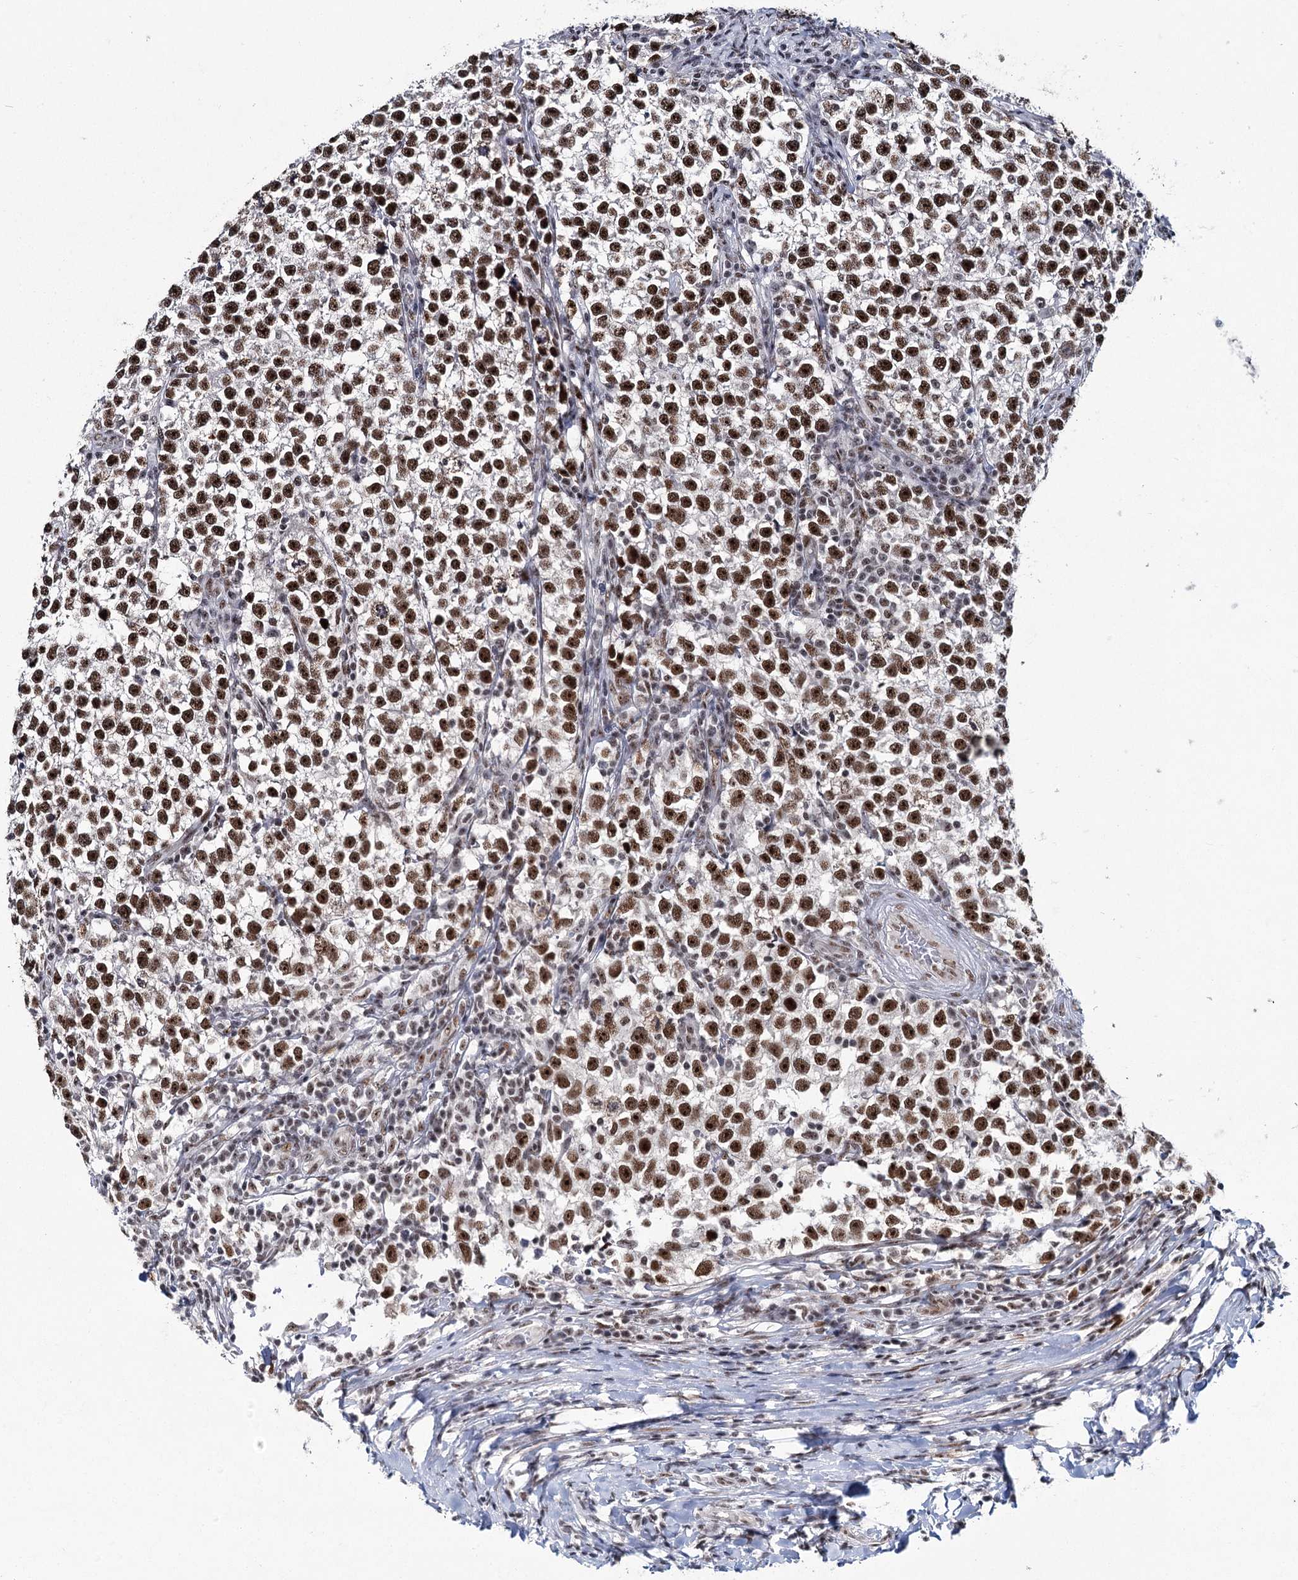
{"staining": {"intensity": "strong", "quantity": ">75%", "location": "nuclear"}, "tissue": "testis cancer", "cell_type": "Tumor cells", "image_type": "cancer", "snomed": [{"axis": "morphology", "description": "Normal tissue, NOS"}, {"axis": "morphology", "description": "Seminoma, NOS"}, {"axis": "topography", "description": "Testis"}], "caption": "Protein expression analysis of human seminoma (testis) reveals strong nuclear expression in approximately >75% of tumor cells. (Stains: DAB in brown, nuclei in blue, Microscopy: brightfield microscopy at high magnification).", "gene": "SCAF8", "patient": {"sex": "male", "age": 43}}